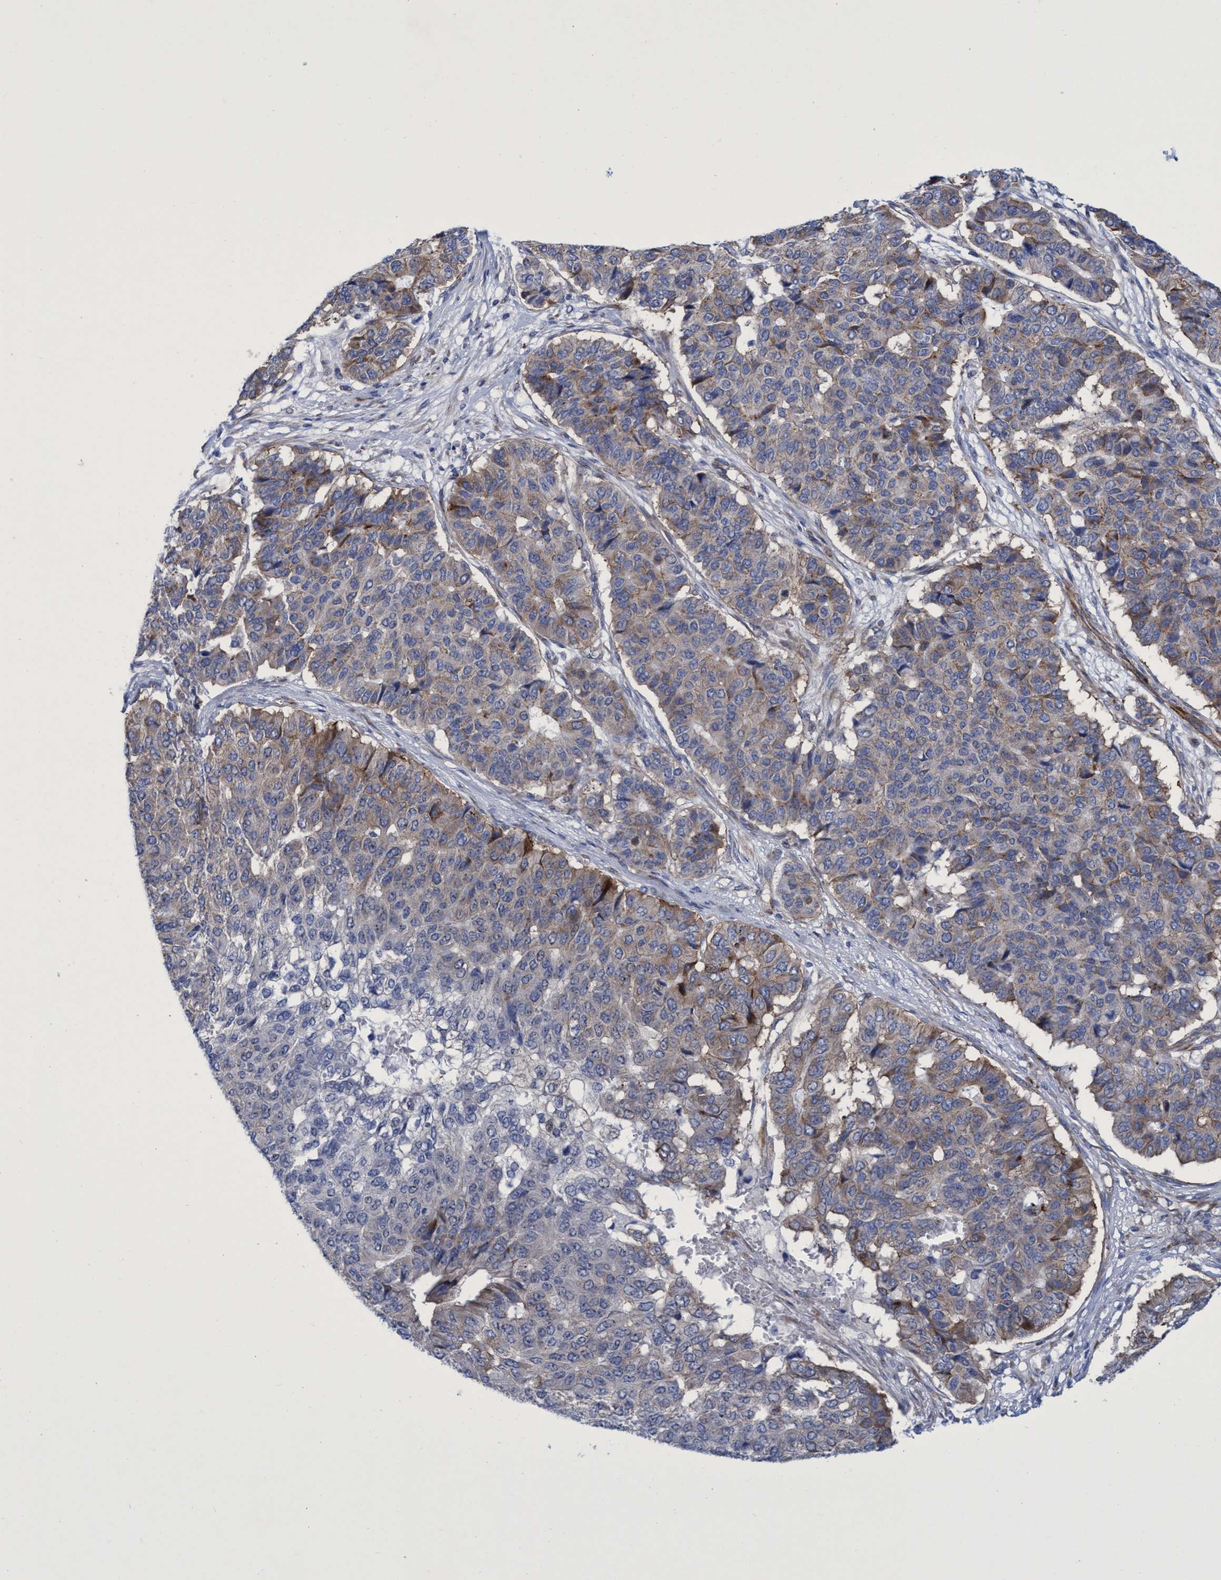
{"staining": {"intensity": "moderate", "quantity": "25%-75%", "location": "cytoplasmic/membranous"}, "tissue": "pancreatic cancer", "cell_type": "Tumor cells", "image_type": "cancer", "snomed": [{"axis": "morphology", "description": "Adenocarcinoma, NOS"}, {"axis": "topography", "description": "Pancreas"}], "caption": "Pancreatic cancer was stained to show a protein in brown. There is medium levels of moderate cytoplasmic/membranous positivity in about 25%-75% of tumor cells.", "gene": "R3HCC1", "patient": {"sex": "male", "age": 50}}